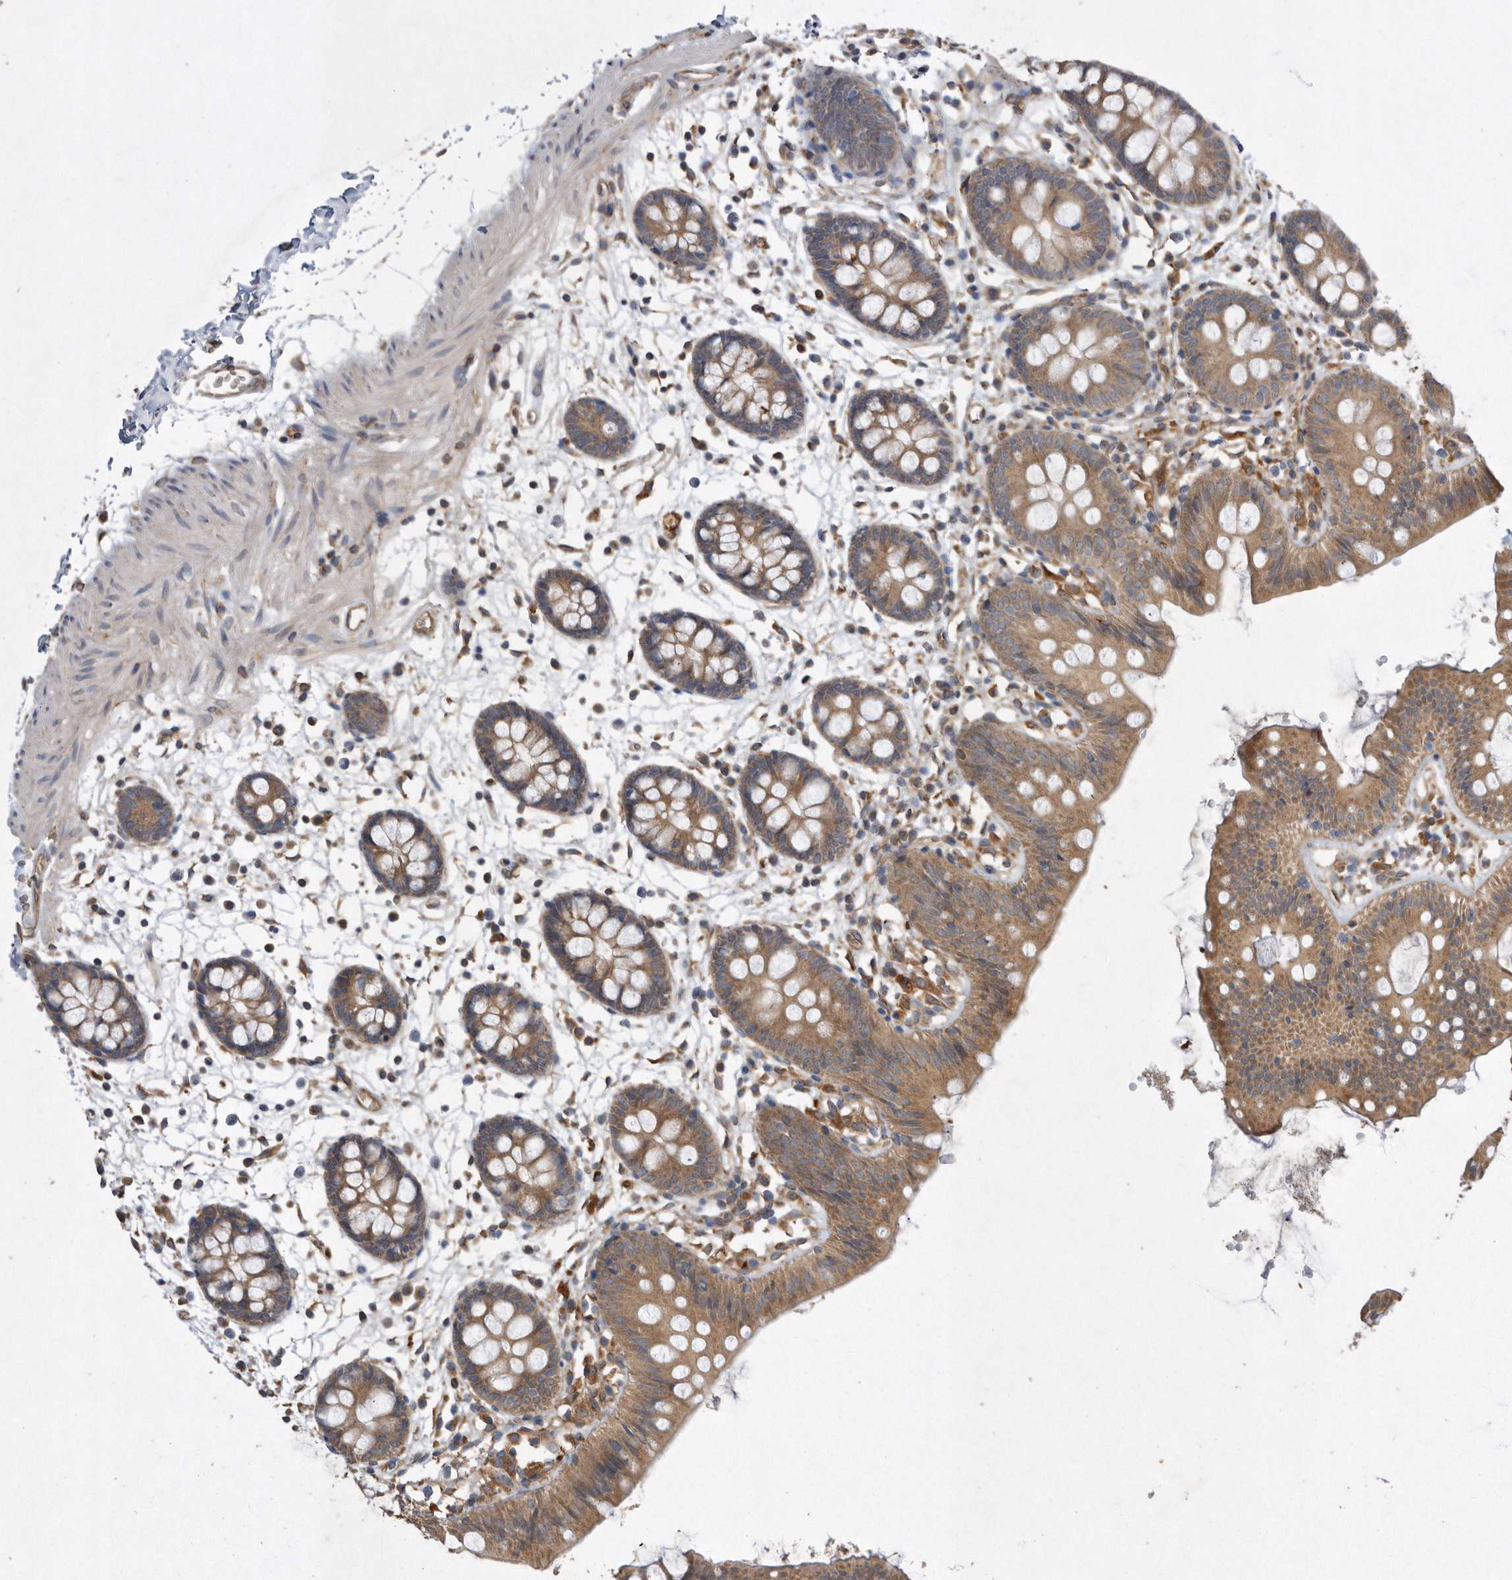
{"staining": {"intensity": "moderate", "quantity": ">75%", "location": "cytoplasmic/membranous"}, "tissue": "colon", "cell_type": "Endothelial cells", "image_type": "normal", "snomed": [{"axis": "morphology", "description": "Normal tissue, NOS"}, {"axis": "topography", "description": "Colon"}], "caption": "Moderate cytoplasmic/membranous staining for a protein is present in about >75% of endothelial cells of unremarkable colon using IHC.", "gene": "PON2", "patient": {"sex": "male", "age": 56}}